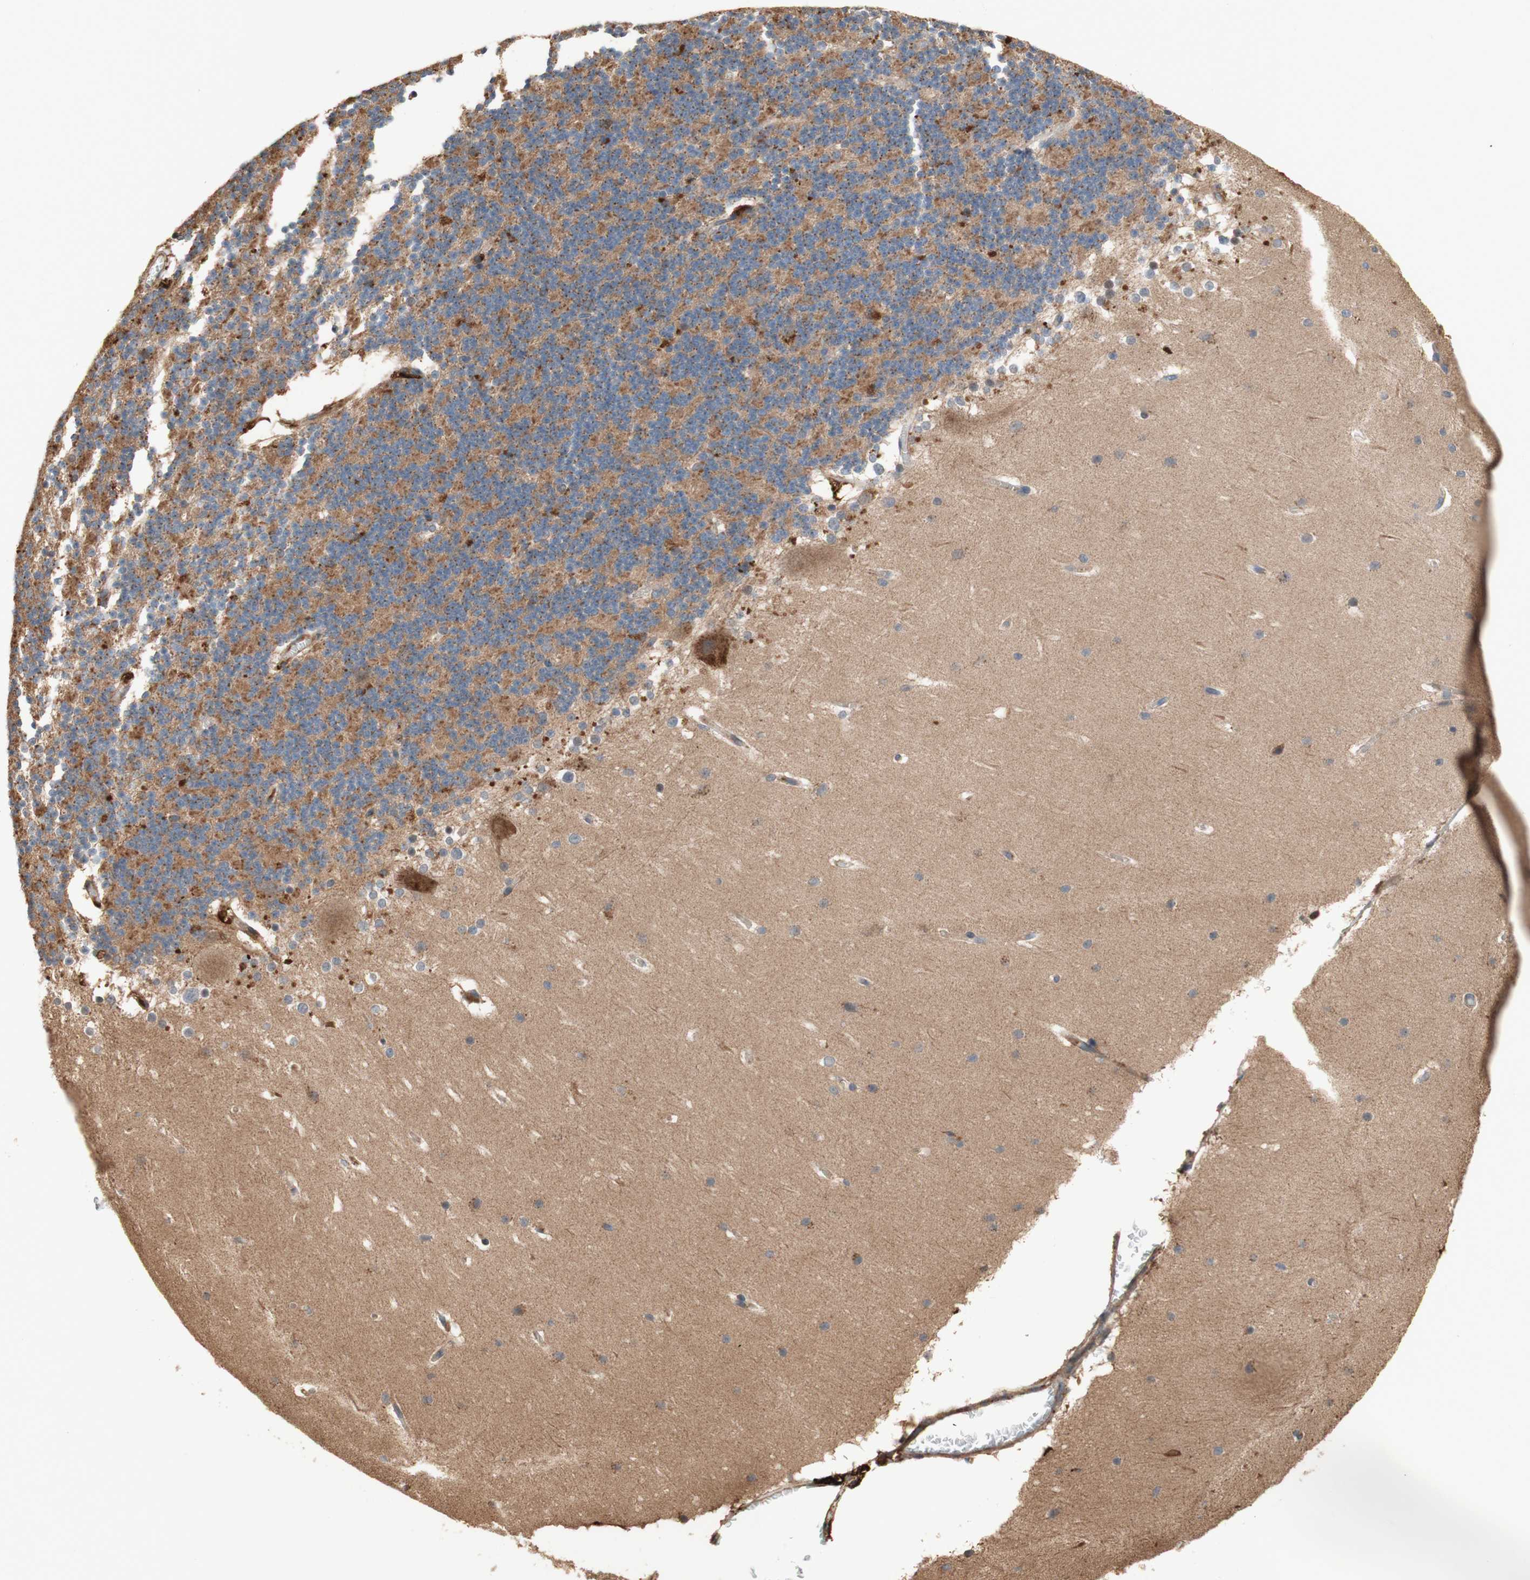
{"staining": {"intensity": "negative", "quantity": "none", "location": "none"}, "tissue": "cerebellum", "cell_type": "Cells in granular layer", "image_type": "normal", "snomed": [{"axis": "morphology", "description": "Normal tissue, NOS"}, {"axis": "topography", "description": "Cerebellum"}], "caption": "Cerebellum was stained to show a protein in brown. There is no significant staining in cells in granular layer. (IHC, brightfield microscopy, high magnification).", "gene": "PTPN21", "patient": {"sex": "female", "age": 19}}